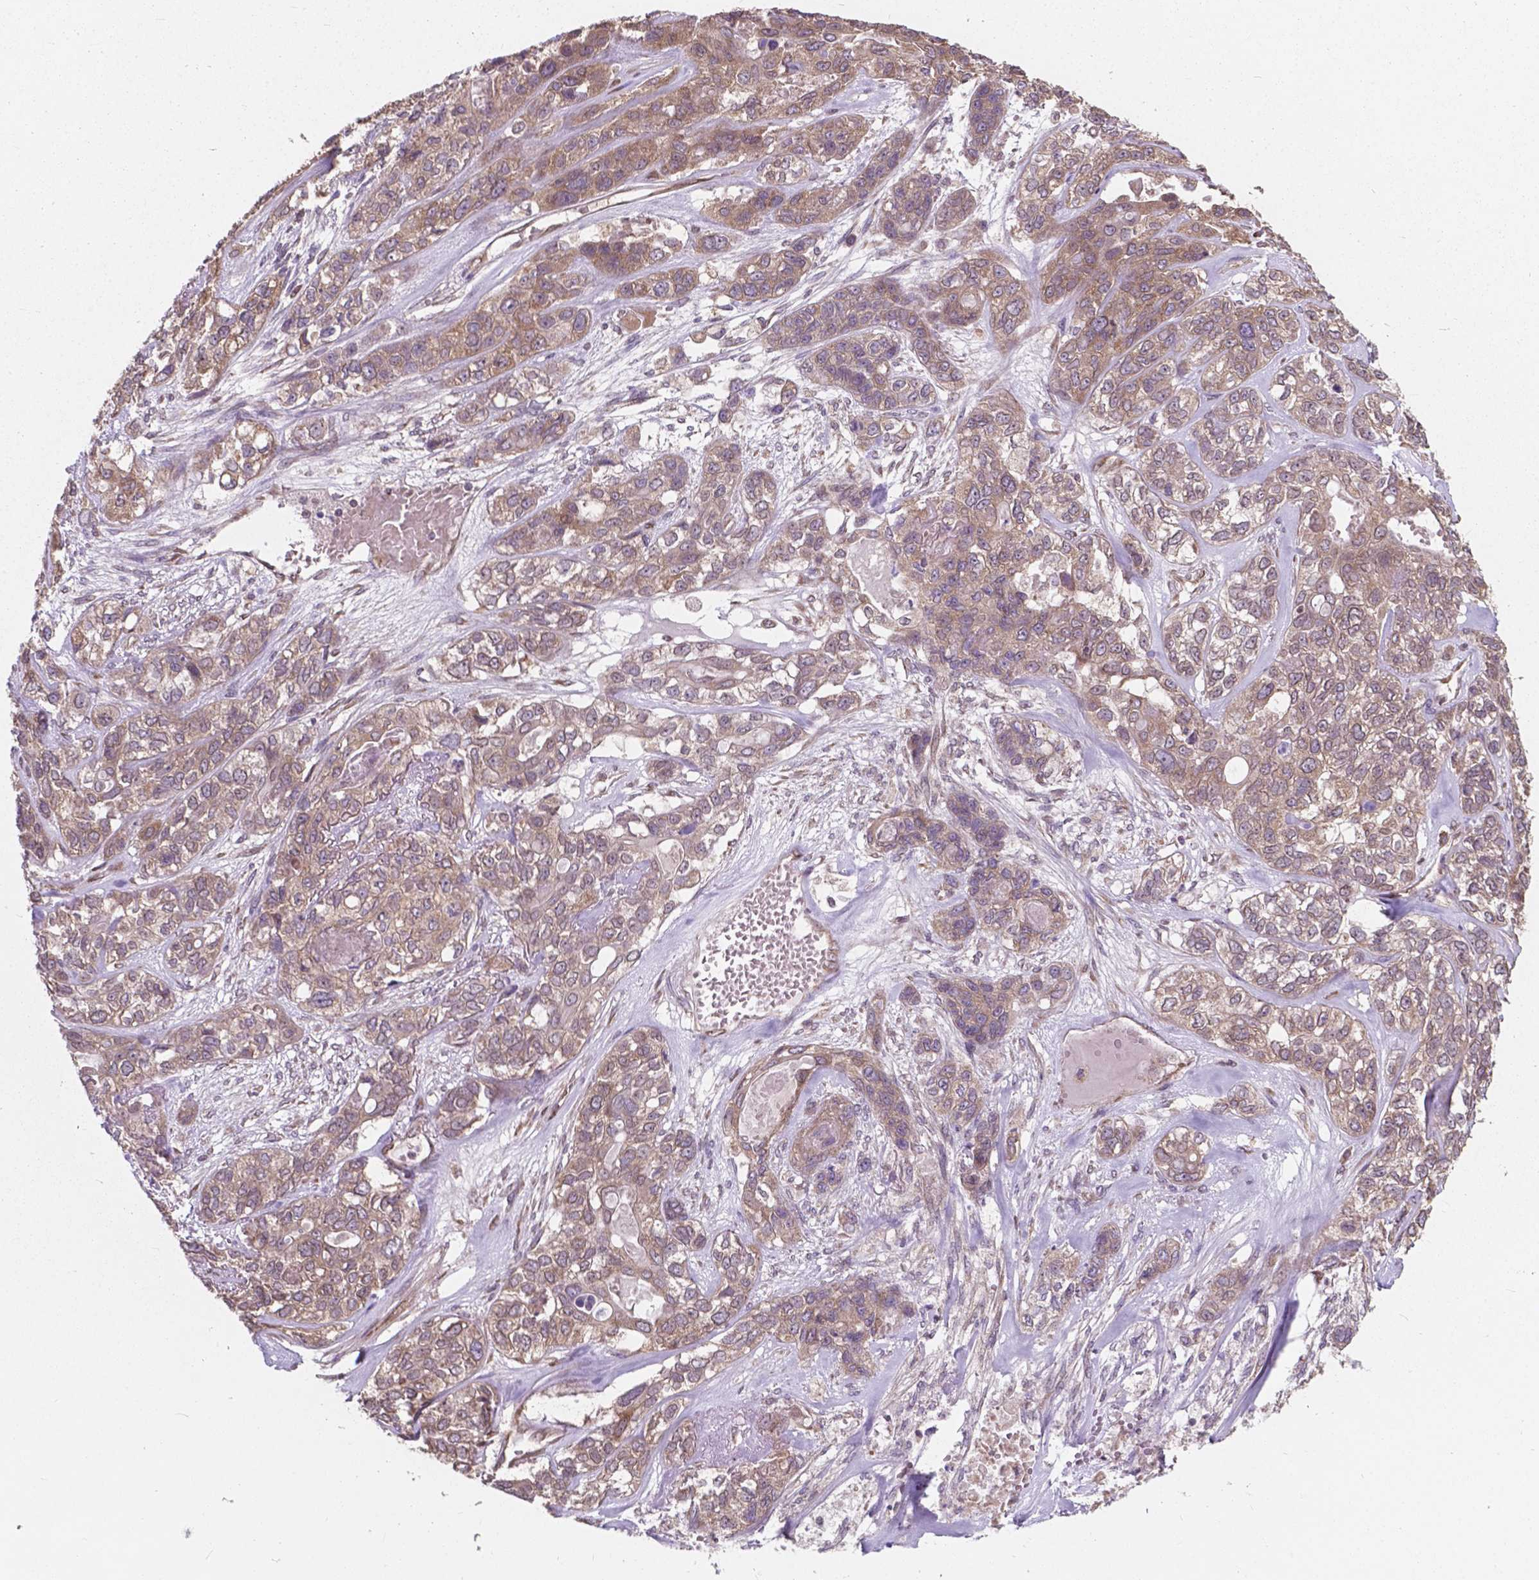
{"staining": {"intensity": "negative", "quantity": "none", "location": "none"}, "tissue": "lung cancer", "cell_type": "Tumor cells", "image_type": "cancer", "snomed": [{"axis": "morphology", "description": "Squamous cell carcinoma, NOS"}, {"axis": "topography", "description": "Lung"}], "caption": "The immunohistochemistry photomicrograph has no significant positivity in tumor cells of lung cancer tissue. (Brightfield microscopy of DAB immunohistochemistry at high magnification).", "gene": "MRPL33", "patient": {"sex": "female", "age": 70}}